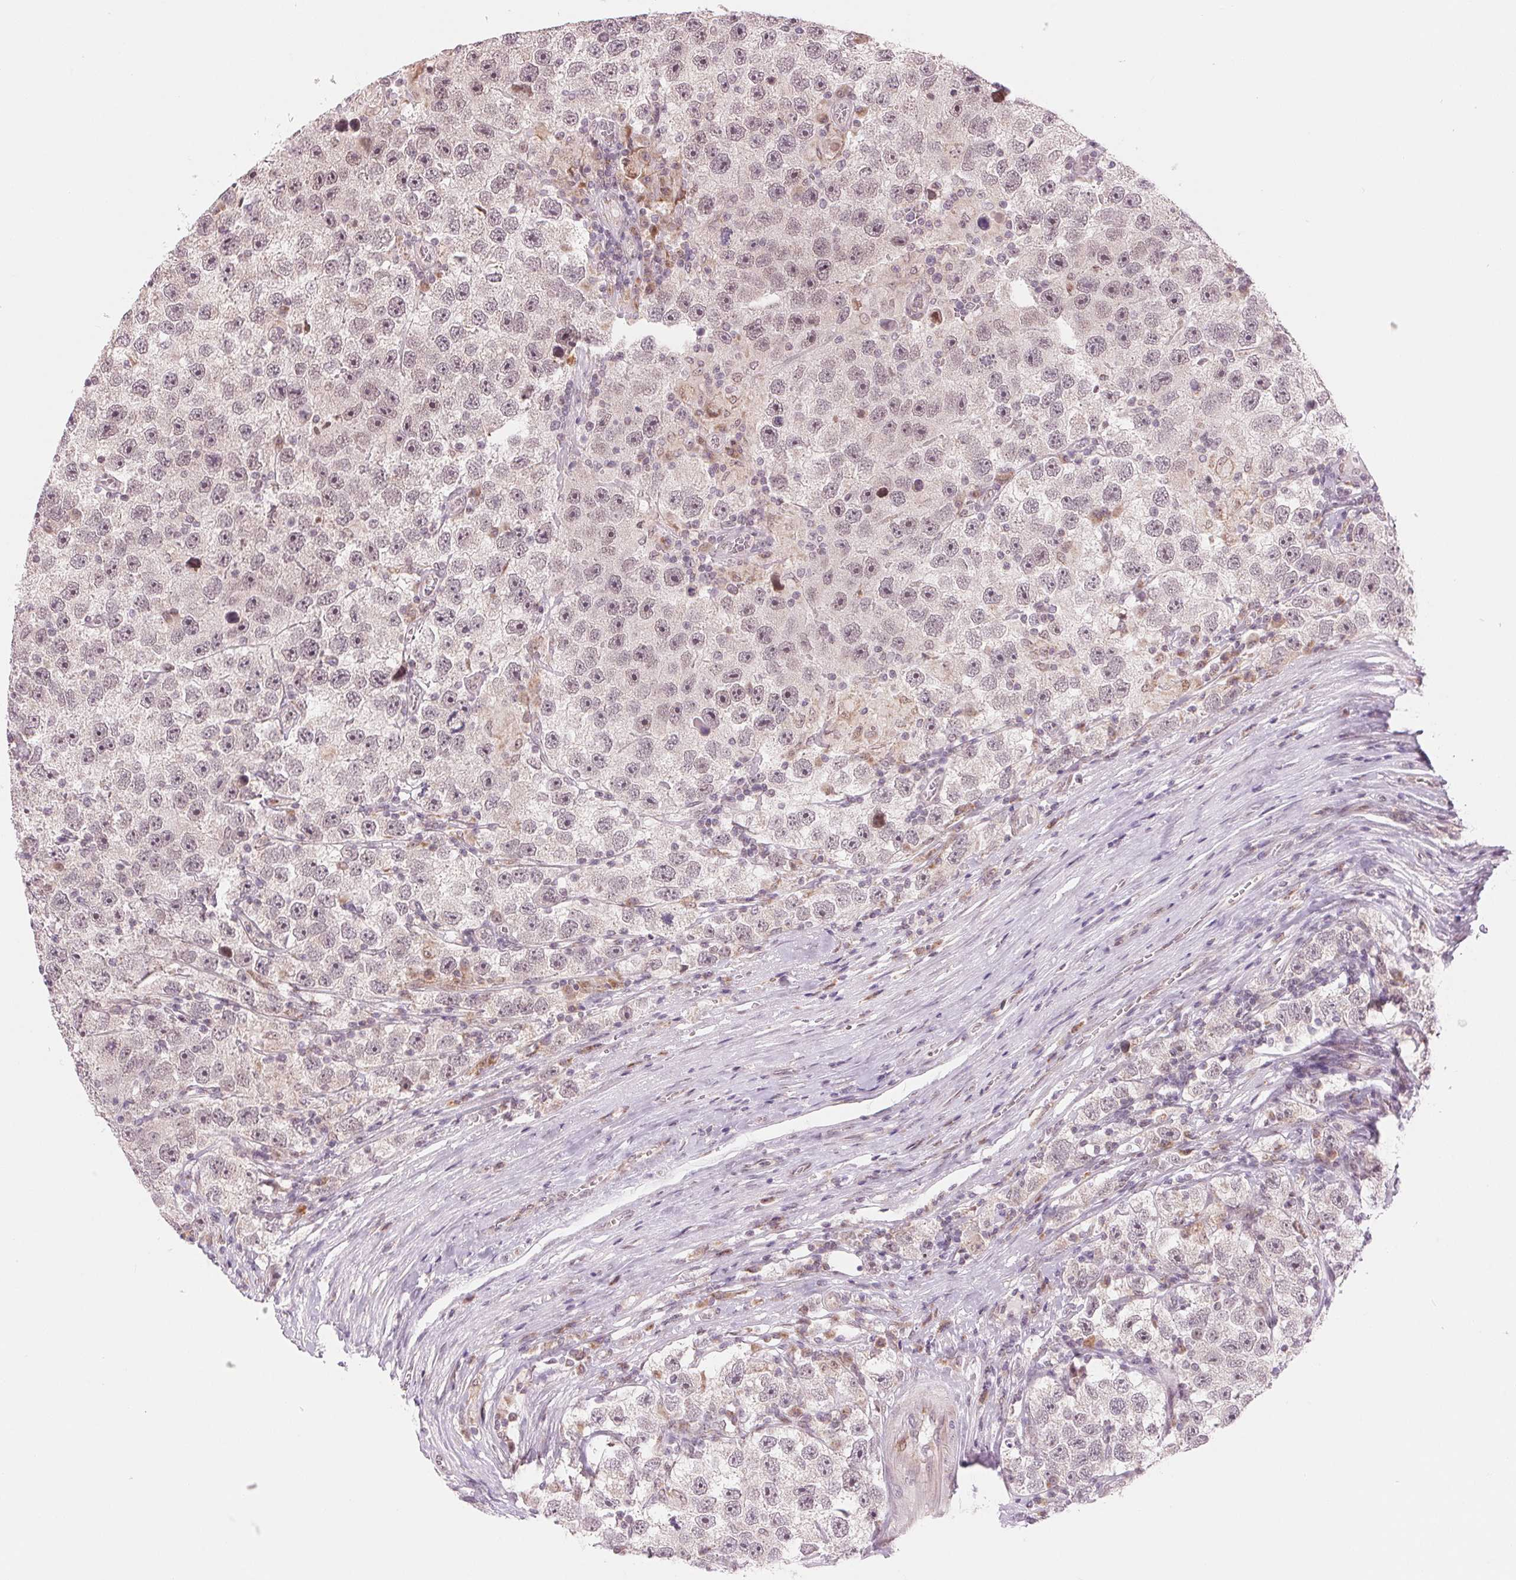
{"staining": {"intensity": "negative", "quantity": "none", "location": "none"}, "tissue": "testis cancer", "cell_type": "Tumor cells", "image_type": "cancer", "snomed": [{"axis": "morphology", "description": "Seminoma, NOS"}, {"axis": "topography", "description": "Testis"}], "caption": "This image is of testis cancer stained with immunohistochemistry (IHC) to label a protein in brown with the nuclei are counter-stained blue. There is no staining in tumor cells. Nuclei are stained in blue.", "gene": "ARHGAP32", "patient": {"sex": "male", "age": 26}}